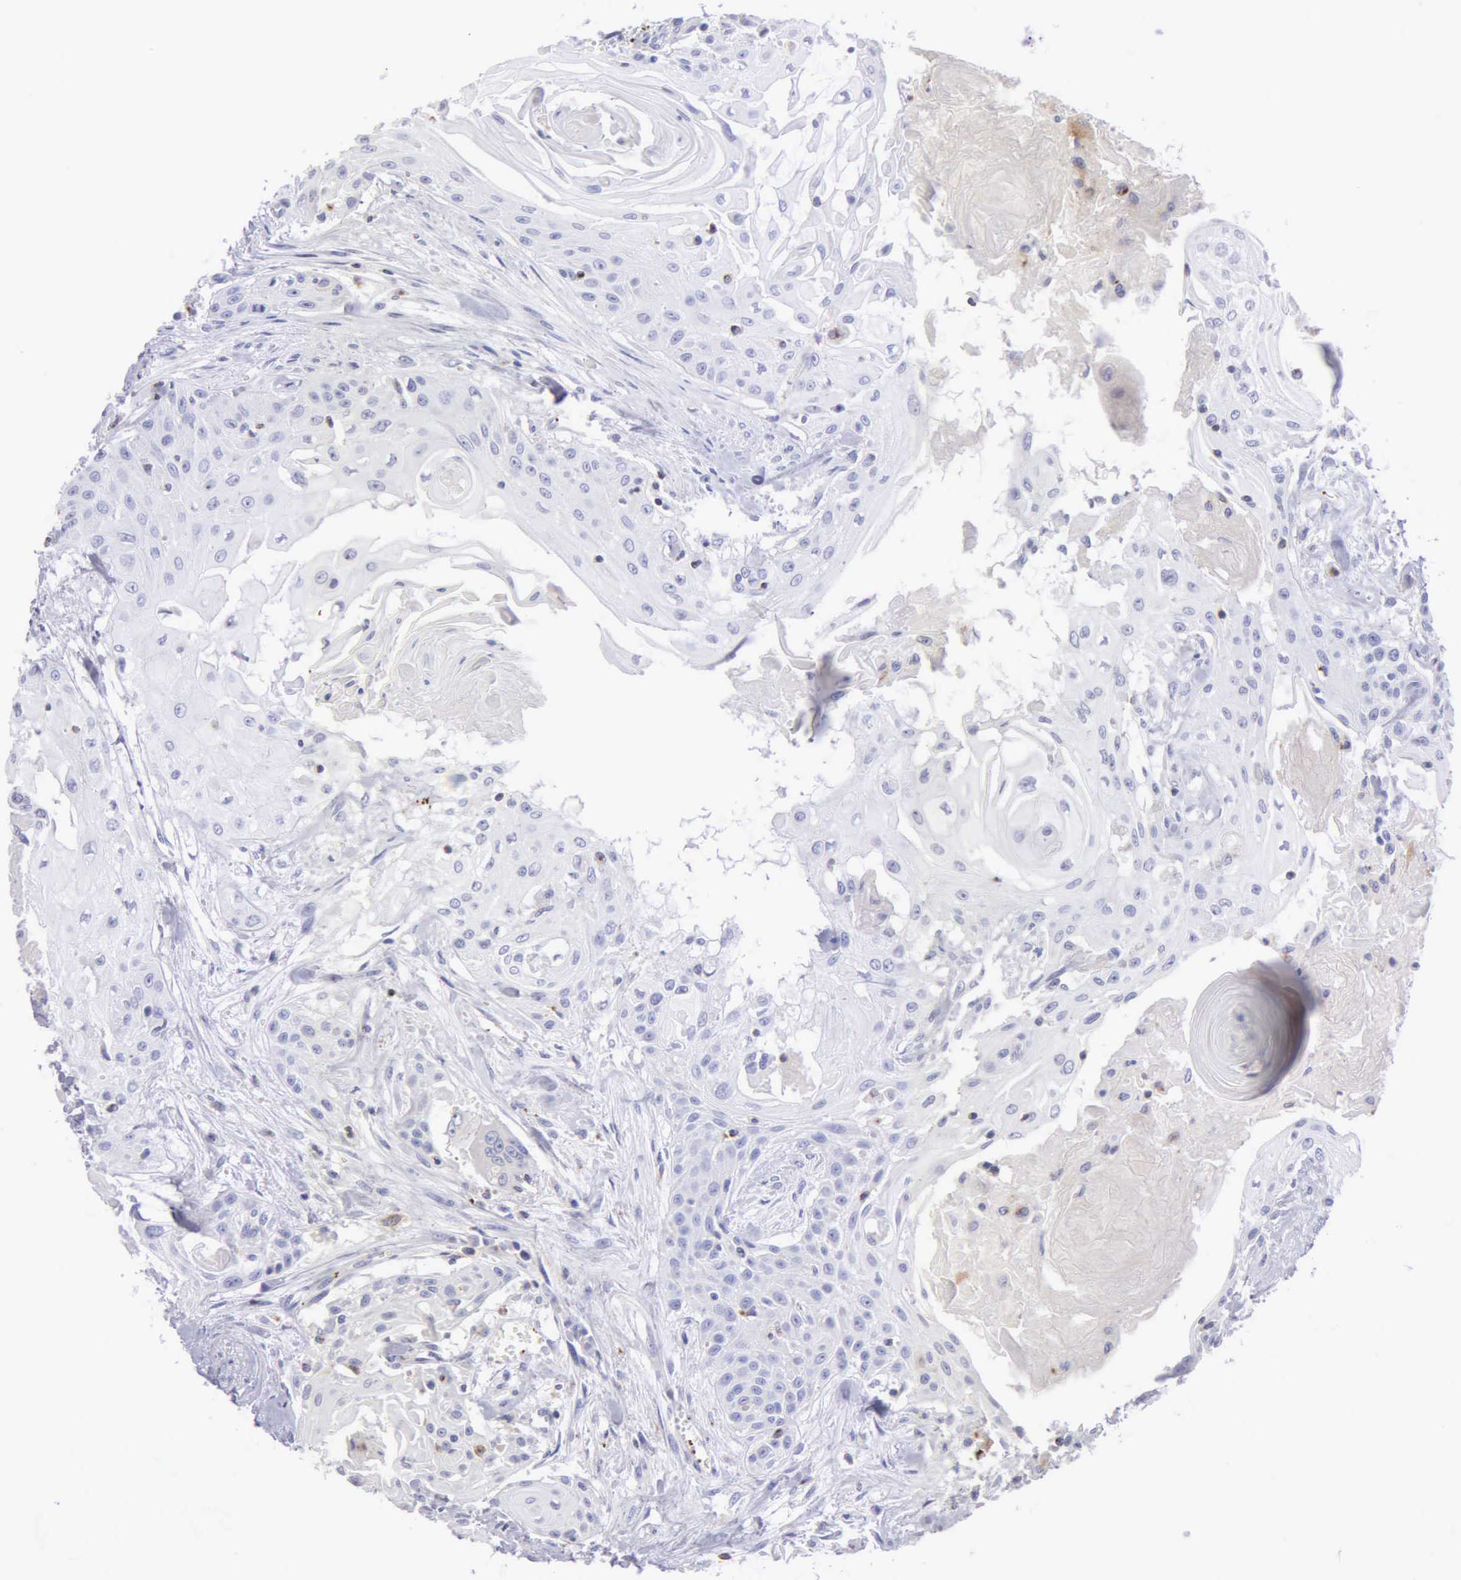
{"staining": {"intensity": "negative", "quantity": "none", "location": "none"}, "tissue": "head and neck cancer", "cell_type": "Tumor cells", "image_type": "cancer", "snomed": [{"axis": "morphology", "description": "Squamous cell carcinoma, NOS"}, {"axis": "morphology", "description": "Squamous cell carcinoma, metastatic, NOS"}, {"axis": "topography", "description": "Lymph node"}, {"axis": "topography", "description": "Salivary gland"}, {"axis": "topography", "description": "Head-Neck"}], "caption": "DAB immunohistochemical staining of human head and neck cancer (squamous cell carcinoma) shows no significant expression in tumor cells.", "gene": "SRGN", "patient": {"sex": "female", "age": 74}}